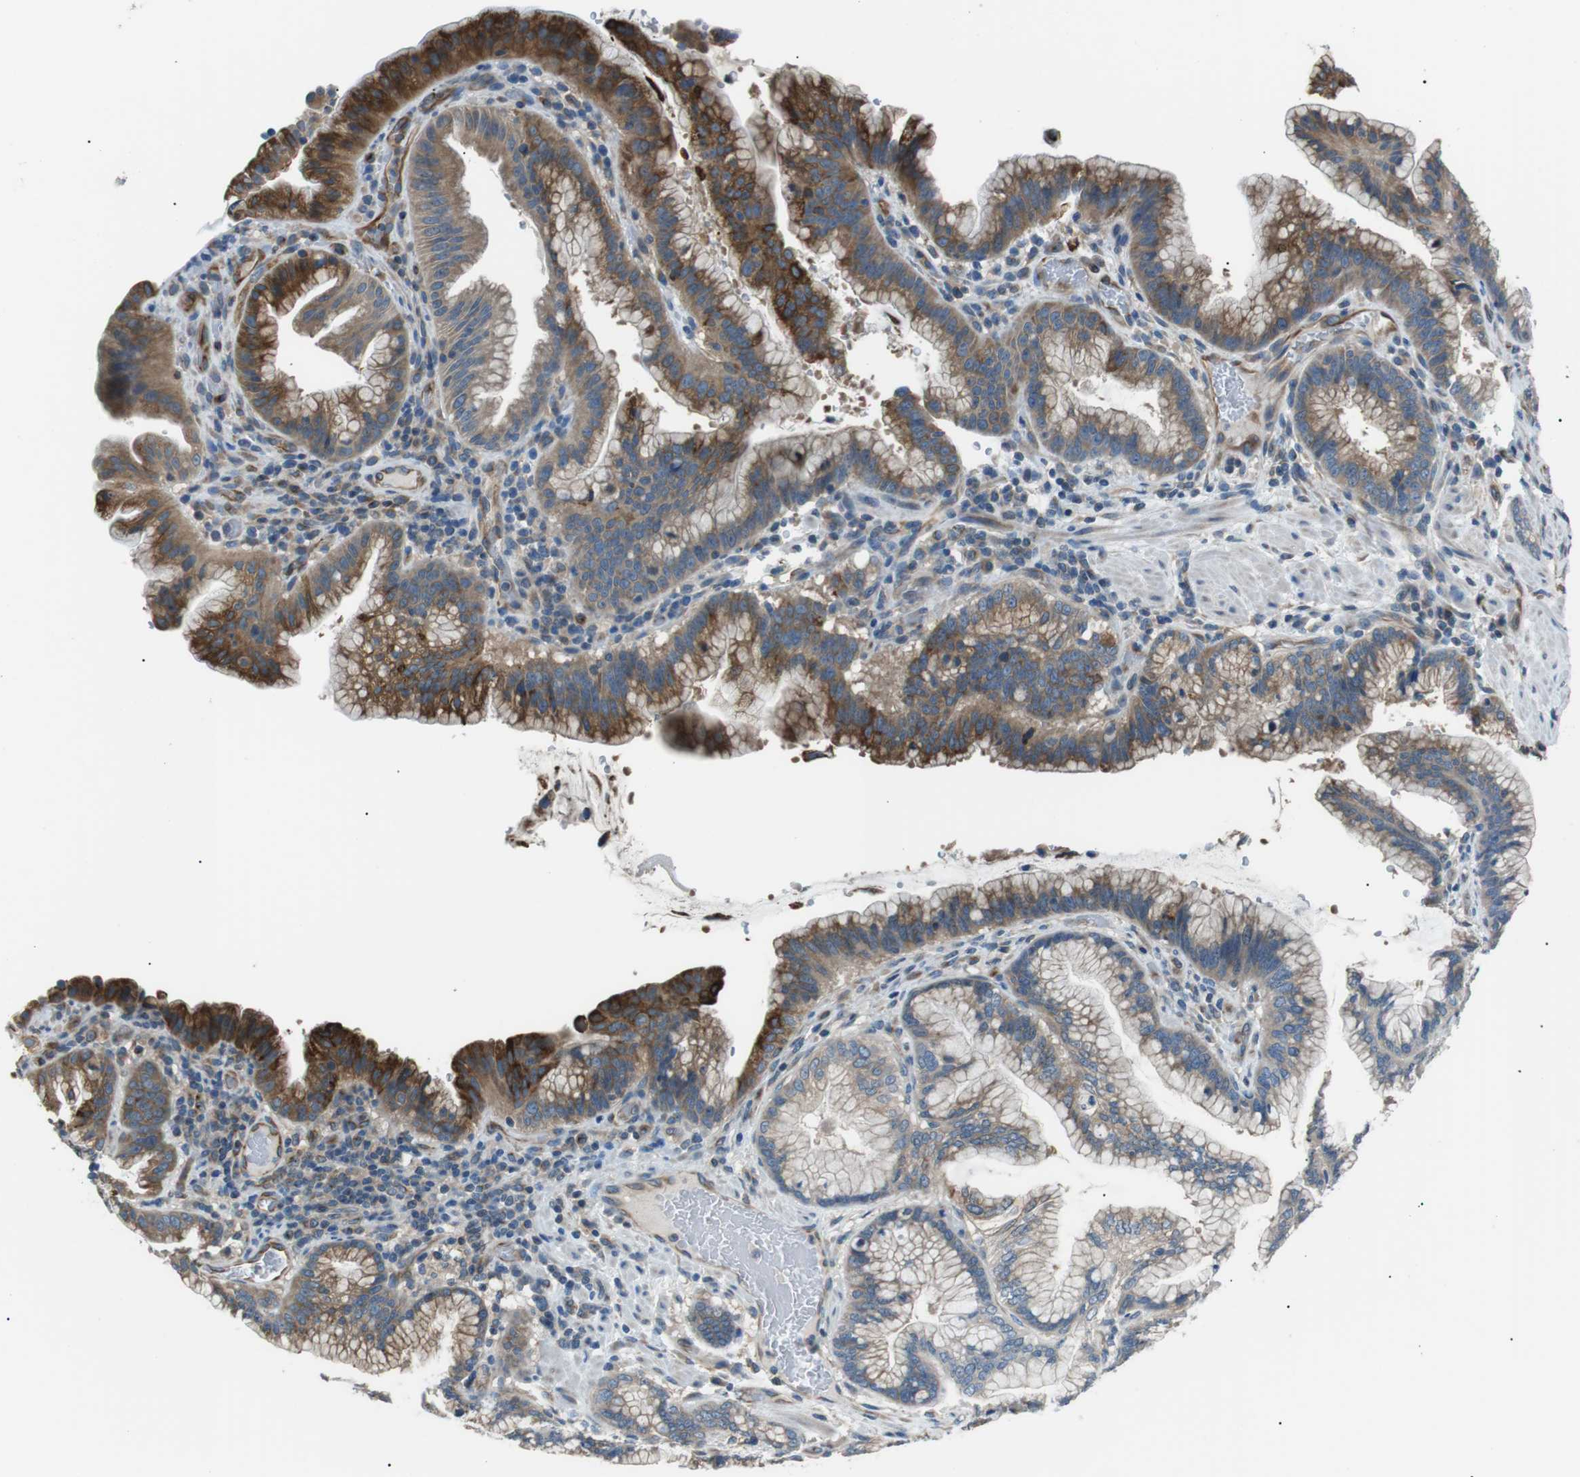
{"staining": {"intensity": "strong", "quantity": "25%-75%", "location": "cytoplasmic/membranous"}, "tissue": "pancreatic cancer", "cell_type": "Tumor cells", "image_type": "cancer", "snomed": [{"axis": "morphology", "description": "Adenocarcinoma, NOS"}, {"axis": "topography", "description": "Pancreas"}], "caption": "Immunohistochemistry (IHC) photomicrograph of human pancreatic cancer stained for a protein (brown), which reveals high levels of strong cytoplasmic/membranous expression in about 25%-75% of tumor cells.", "gene": "CDH26", "patient": {"sex": "female", "age": 64}}